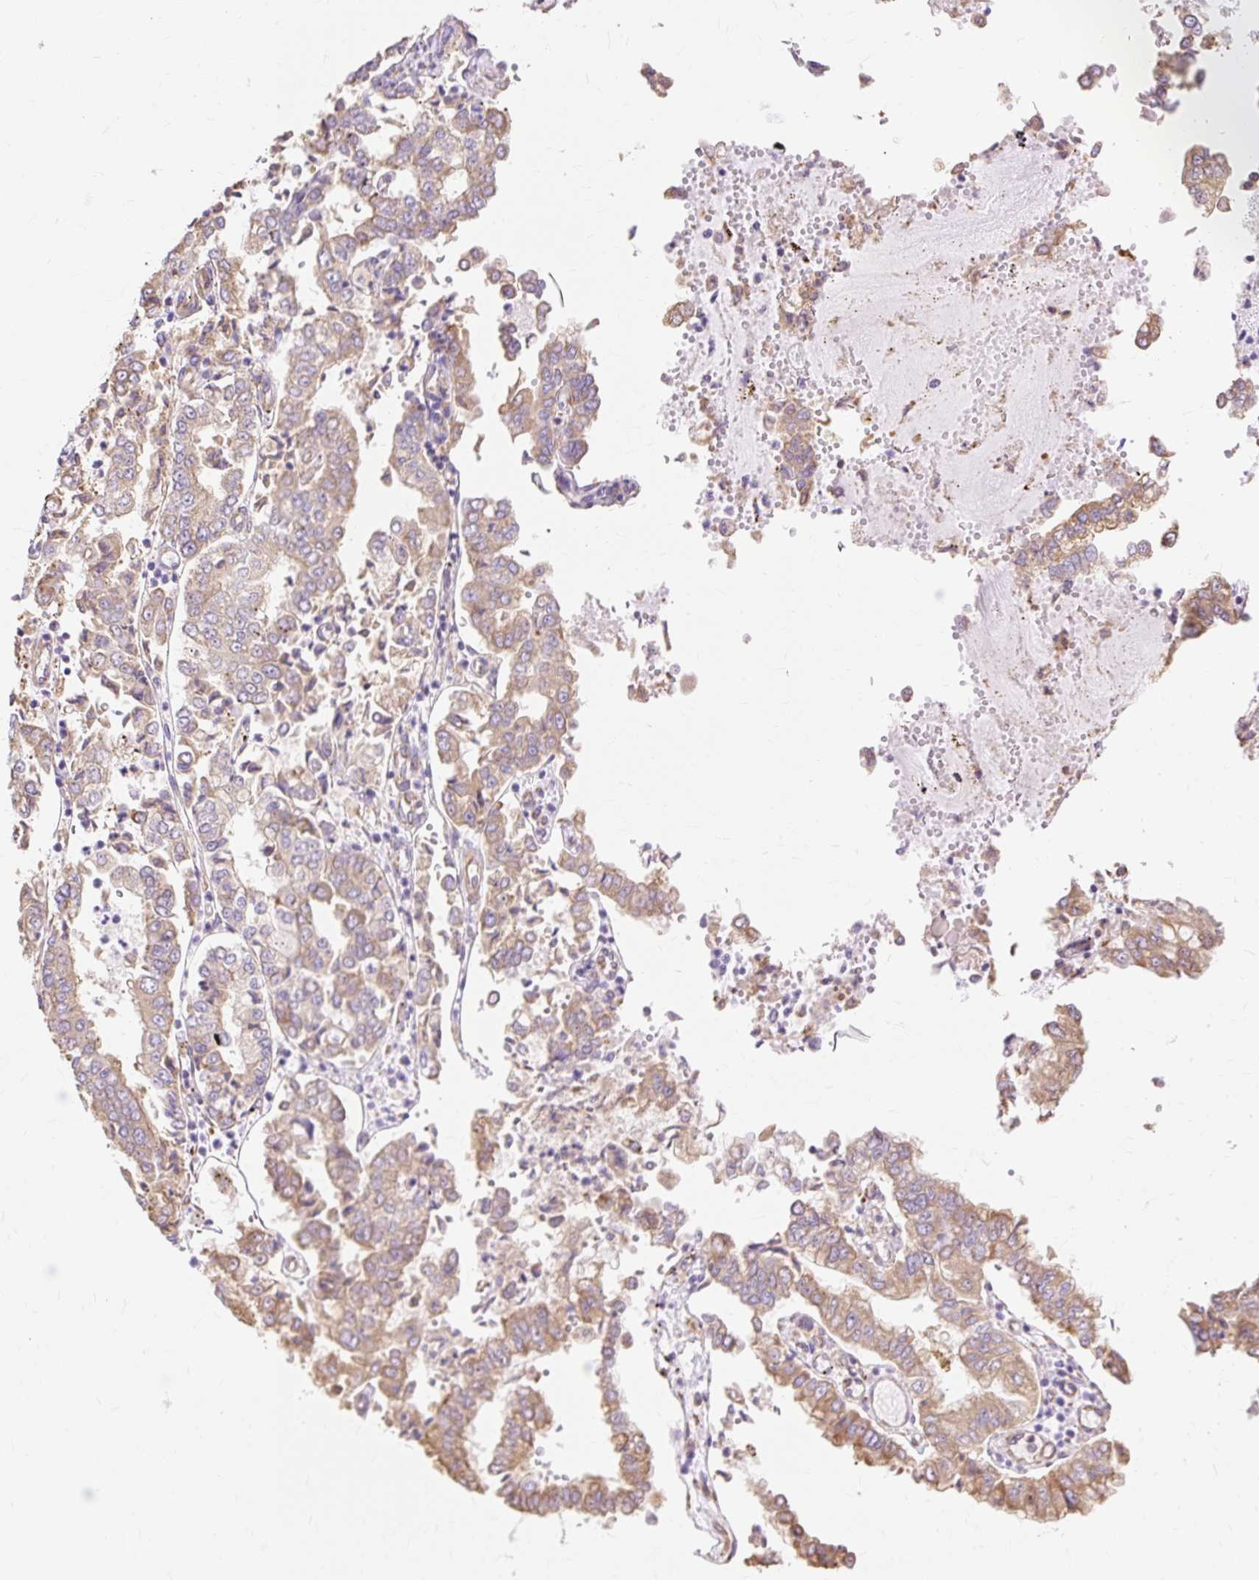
{"staining": {"intensity": "weak", "quantity": ">75%", "location": "cytoplasmic/membranous"}, "tissue": "stomach cancer", "cell_type": "Tumor cells", "image_type": "cancer", "snomed": [{"axis": "morphology", "description": "Adenocarcinoma, NOS"}, {"axis": "topography", "description": "Stomach"}], "caption": "Immunohistochemistry (IHC) histopathology image of neoplastic tissue: human adenocarcinoma (stomach) stained using immunohistochemistry demonstrates low levels of weak protein expression localized specifically in the cytoplasmic/membranous of tumor cells, appearing as a cytoplasmic/membranous brown color.", "gene": "RPS17", "patient": {"sex": "male", "age": 76}}